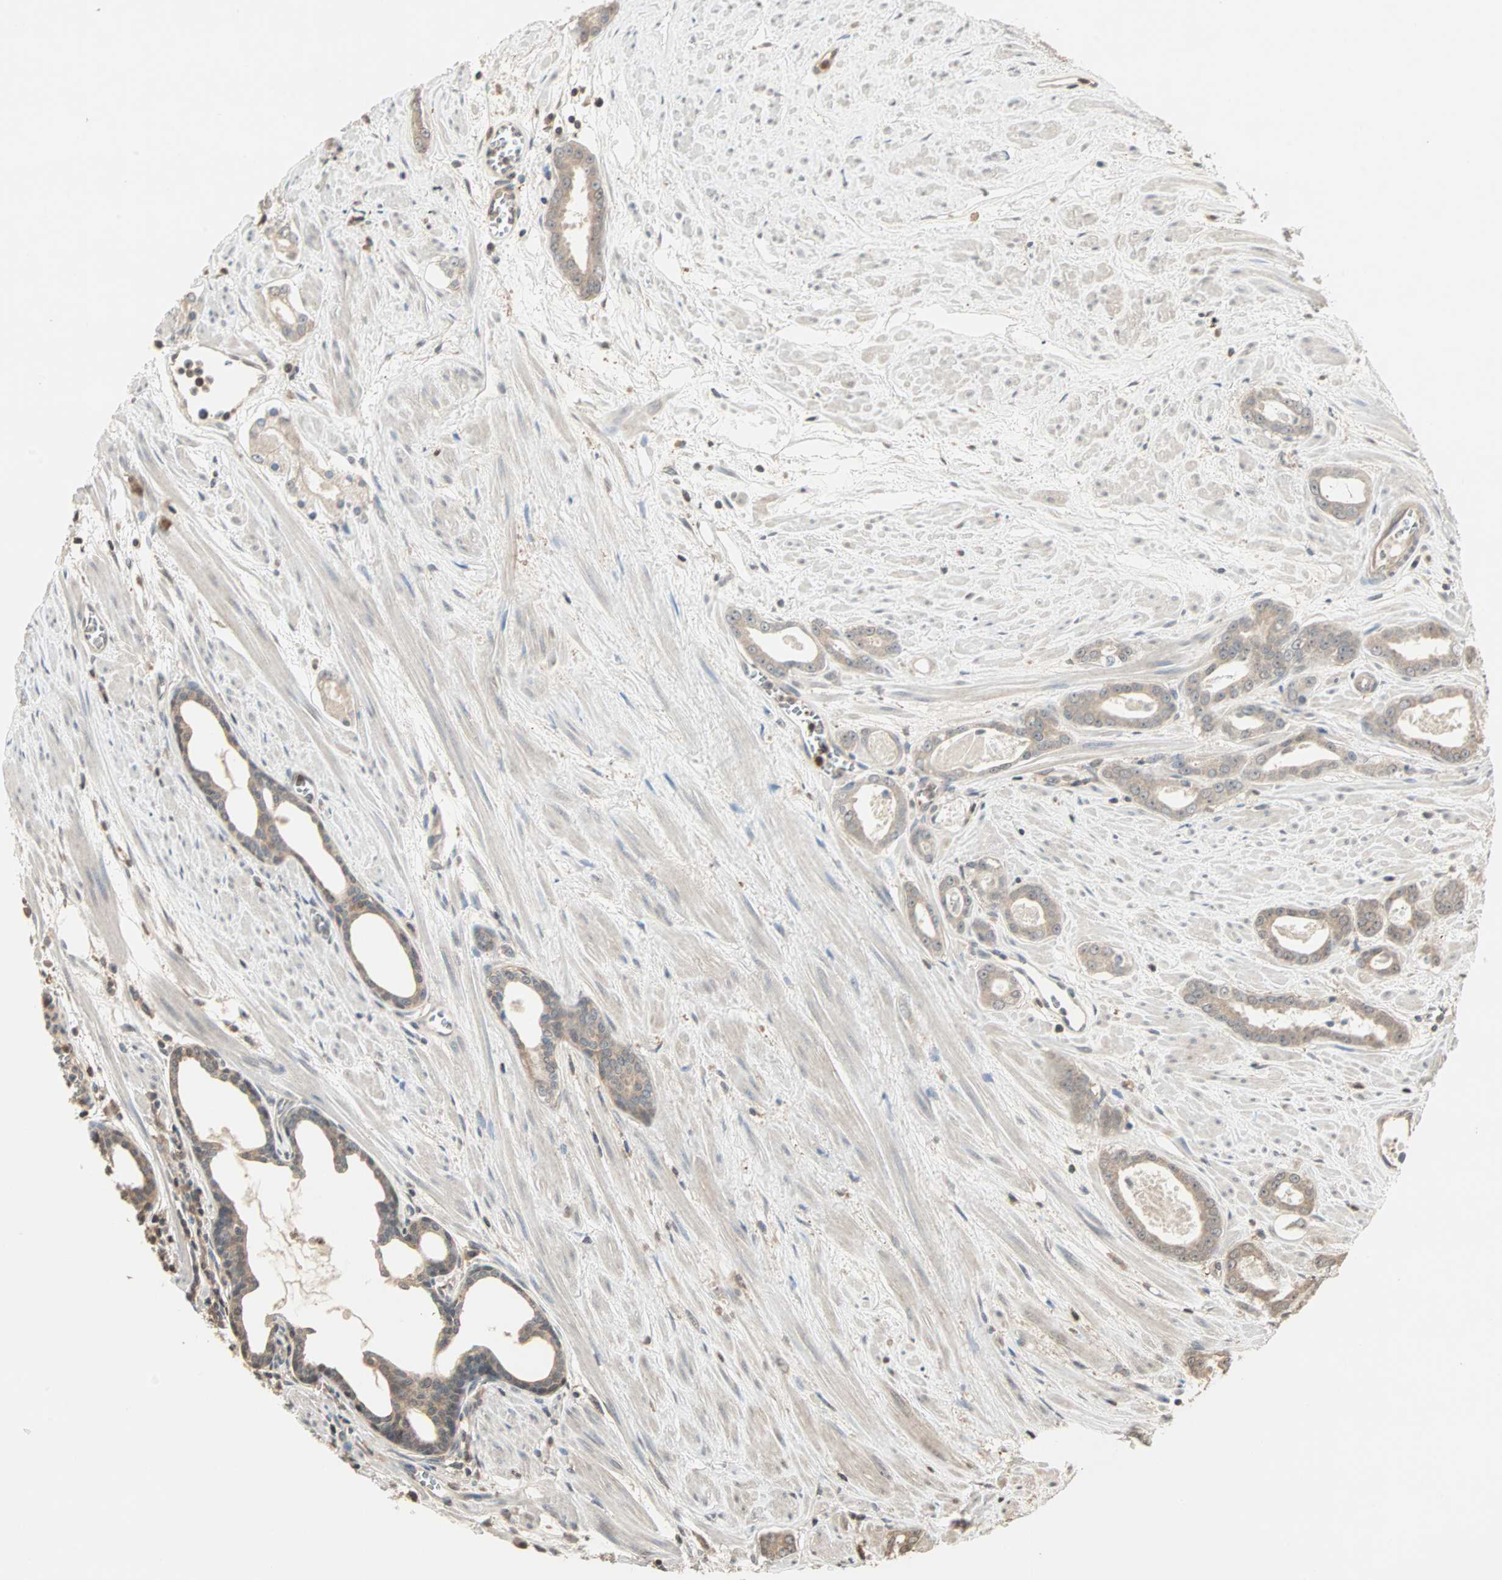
{"staining": {"intensity": "moderate", "quantity": ">75%", "location": "cytoplasmic/membranous"}, "tissue": "prostate cancer", "cell_type": "Tumor cells", "image_type": "cancer", "snomed": [{"axis": "morphology", "description": "Adenocarcinoma, Low grade"}, {"axis": "topography", "description": "Prostate"}], "caption": "Immunohistochemical staining of human prostate cancer demonstrates medium levels of moderate cytoplasmic/membranous protein expression in approximately >75% of tumor cells.", "gene": "DRG2", "patient": {"sex": "male", "age": 57}}